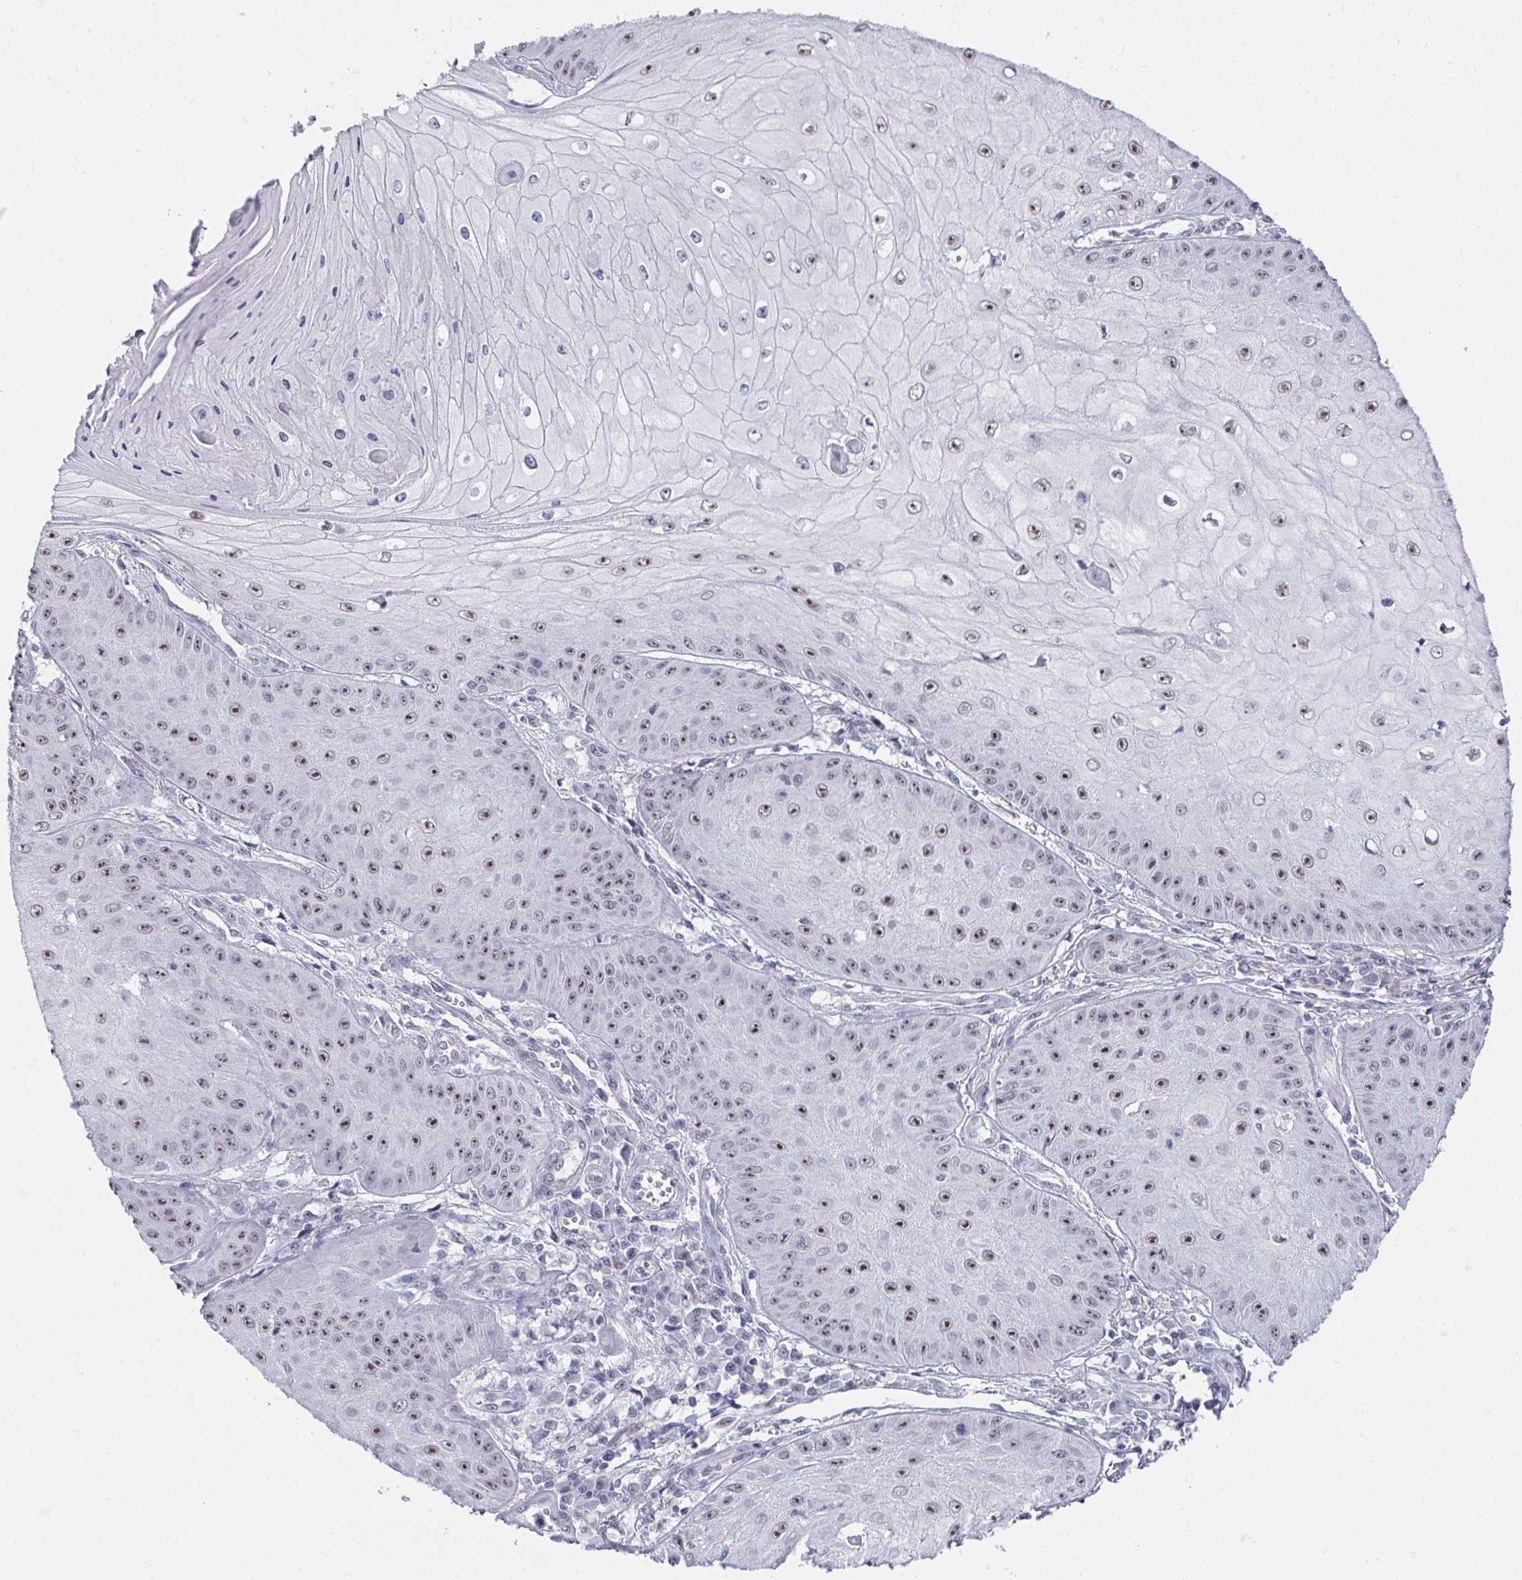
{"staining": {"intensity": "moderate", "quantity": "25%-75%", "location": "nuclear"}, "tissue": "skin cancer", "cell_type": "Tumor cells", "image_type": "cancer", "snomed": [{"axis": "morphology", "description": "Squamous cell carcinoma, NOS"}, {"axis": "topography", "description": "Skin"}], "caption": "Tumor cells reveal medium levels of moderate nuclear staining in approximately 25%-75% of cells in human skin squamous cell carcinoma.", "gene": "HIRA", "patient": {"sex": "male", "age": 70}}